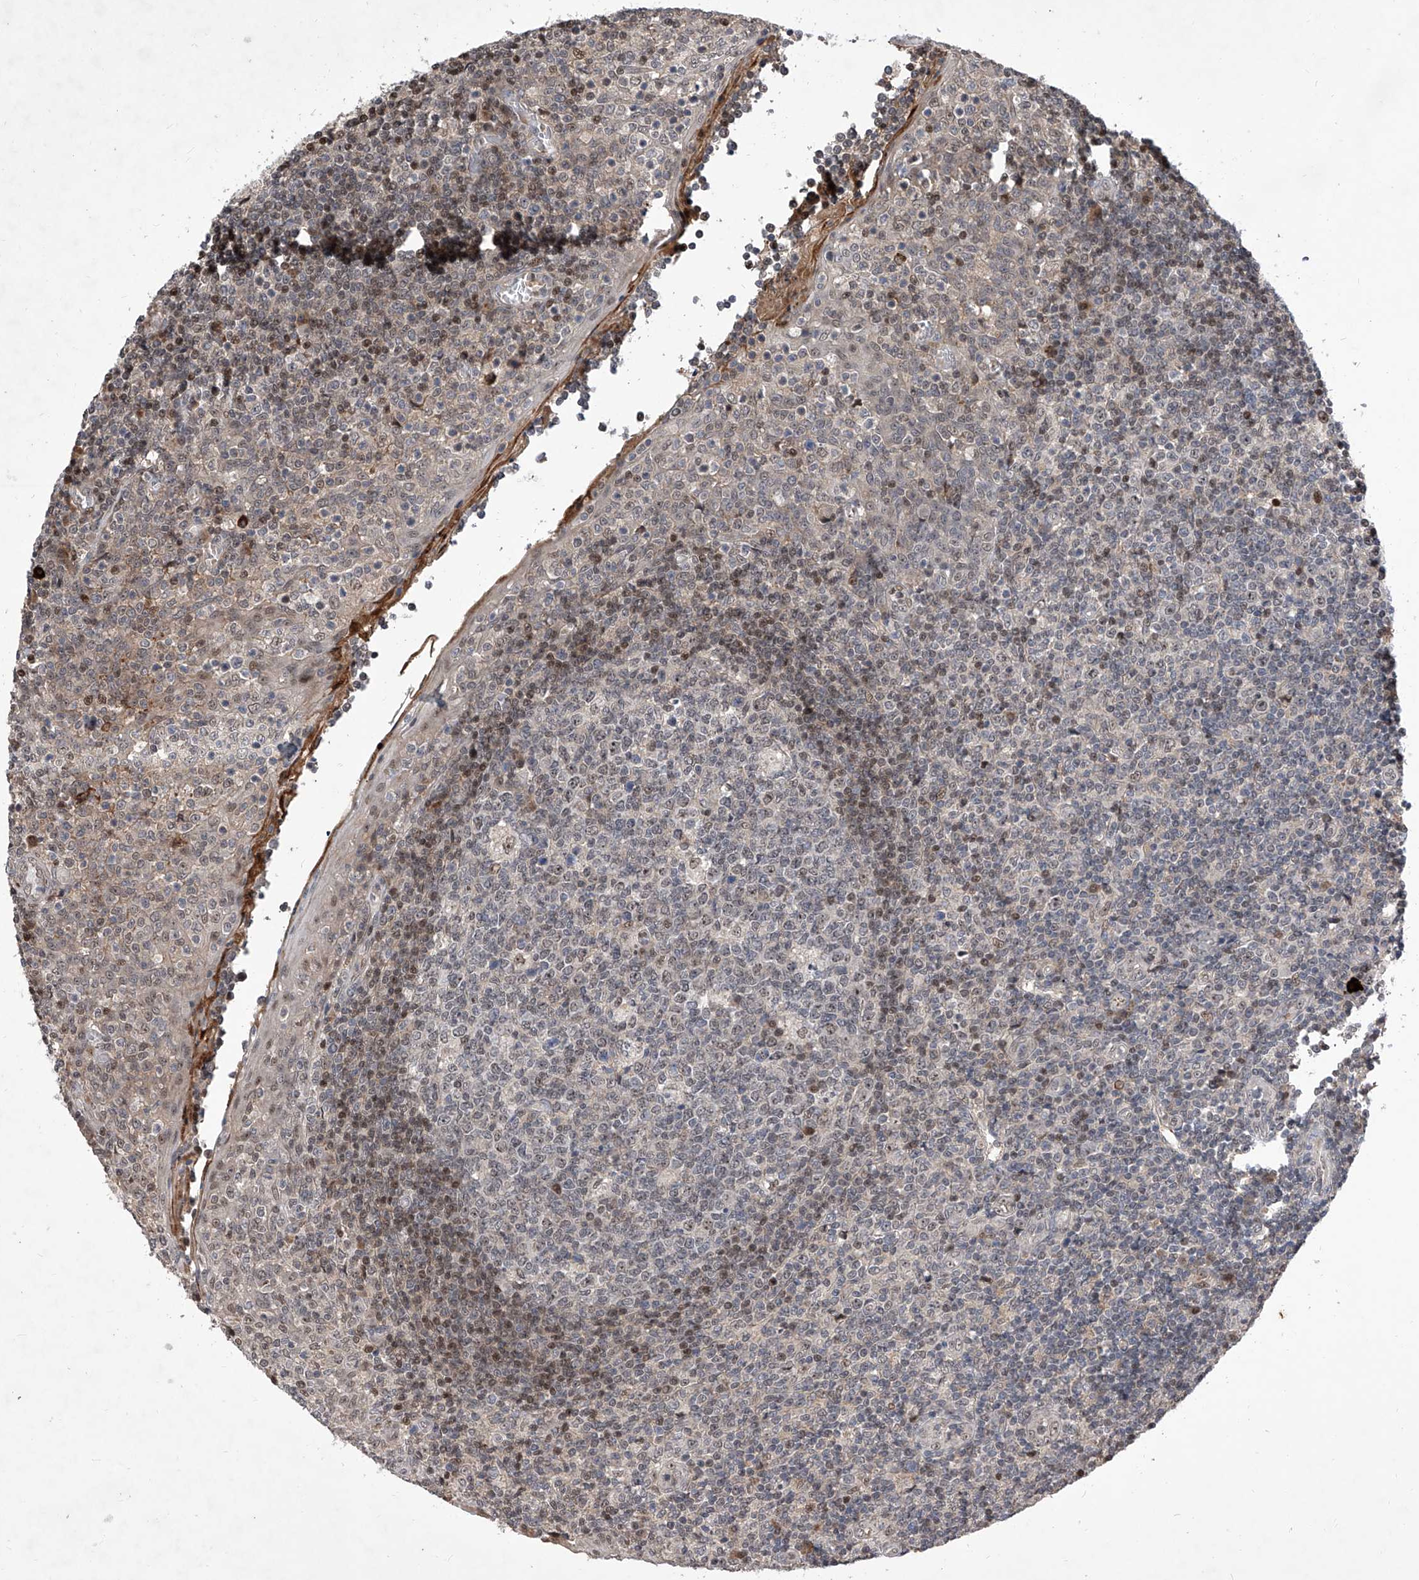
{"staining": {"intensity": "weak", "quantity": "<25%", "location": "nuclear"}, "tissue": "tonsil", "cell_type": "Germinal center cells", "image_type": "normal", "snomed": [{"axis": "morphology", "description": "Normal tissue, NOS"}, {"axis": "topography", "description": "Tonsil"}], "caption": "DAB immunohistochemical staining of normal tonsil displays no significant expression in germinal center cells. The staining was performed using DAB (3,3'-diaminobenzidine) to visualize the protein expression in brown, while the nuclei were stained in blue with hematoxylin (Magnification: 20x).", "gene": "LGR4", "patient": {"sex": "female", "age": 19}}